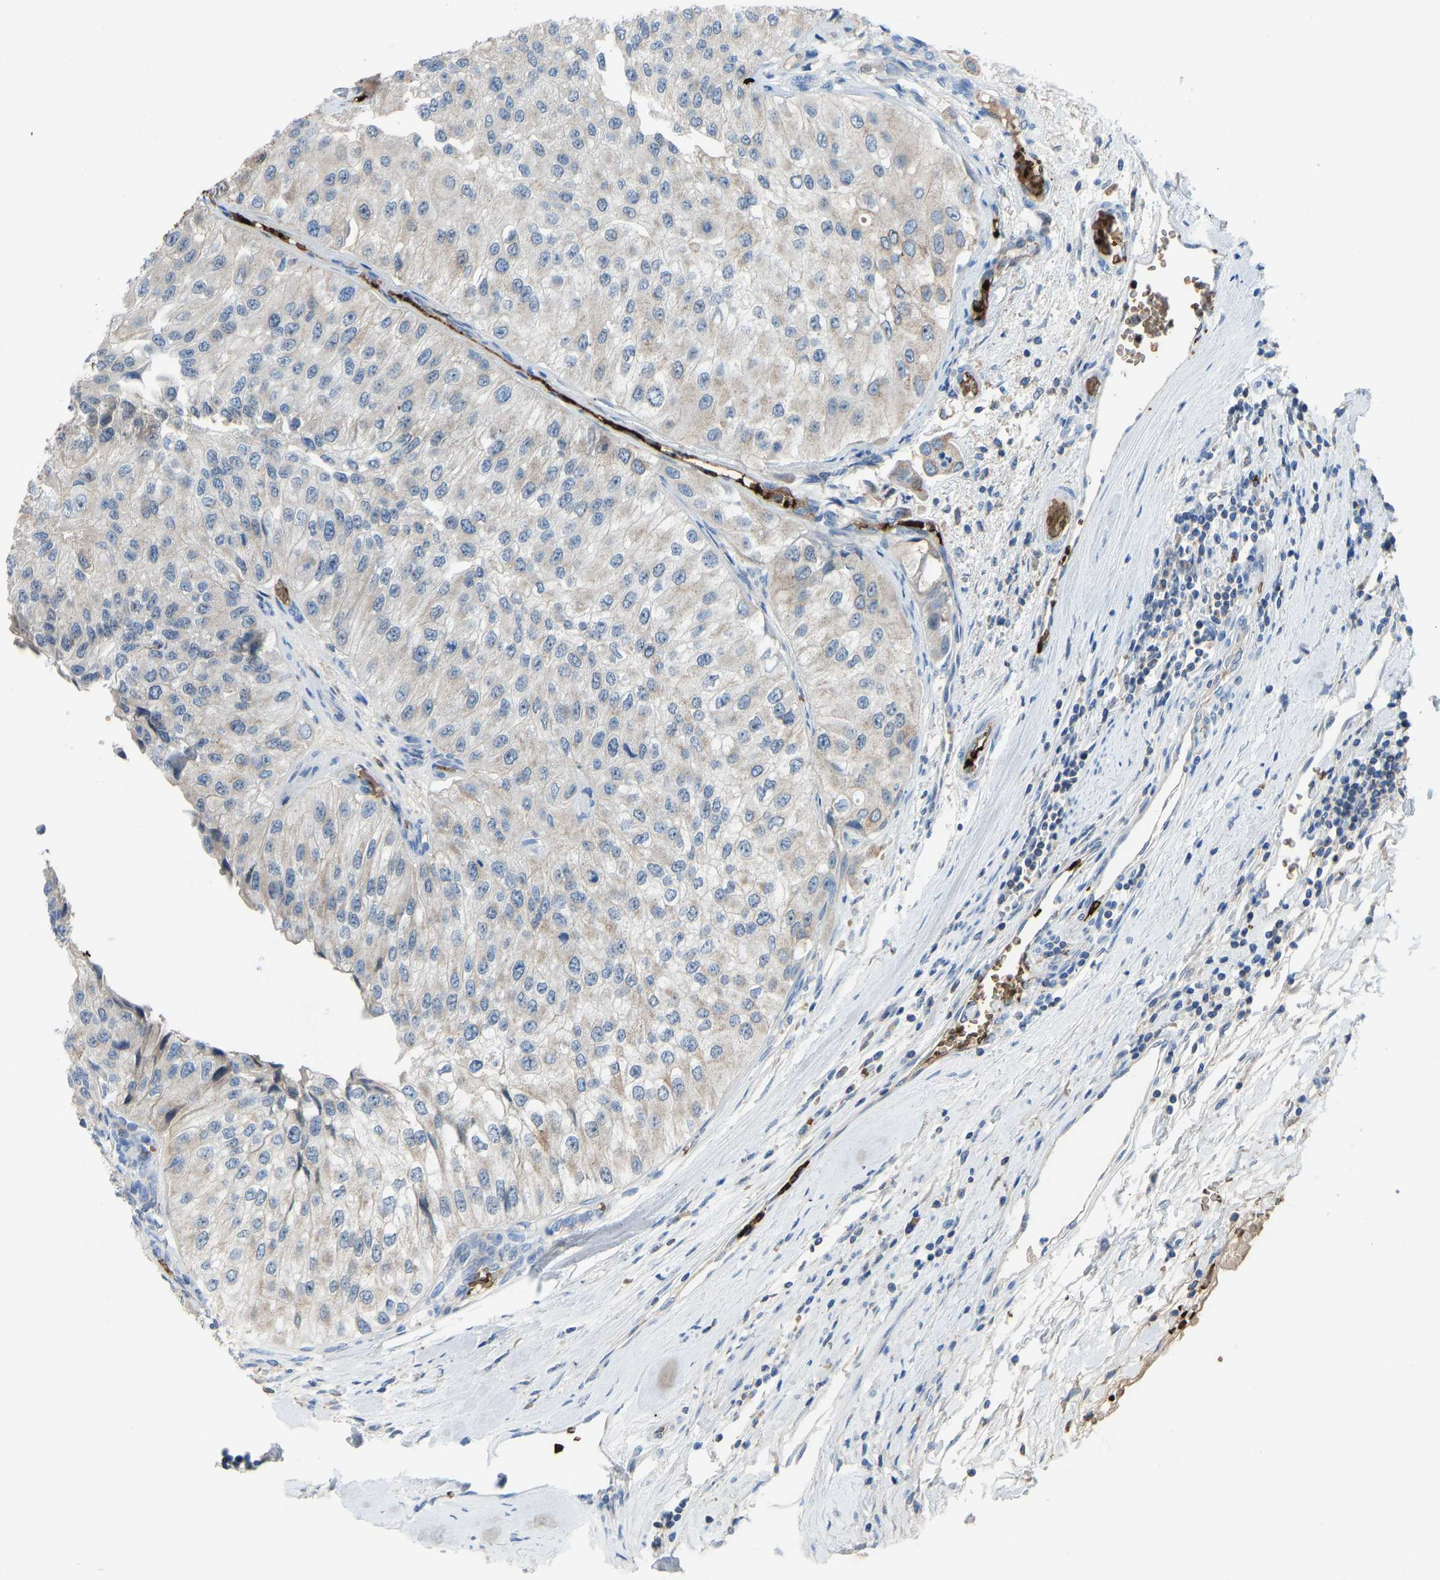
{"staining": {"intensity": "negative", "quantity": "none", "location": "none"}, "tissue": "urothelial cancer", "cell_type": "Tumor cells", "image_type": "cancer", "snomed": [{"axis": "morphology", "description": "Urothelial carcinoma, High grade"}, {"axis": "topography", "description": "Kidney"}, {"axis": "topography", "description": "Urinary bladder"}], "caption": "Urothelial cancer was stained to show a protein in brown. There is no significant expression in tumor cells.", "gene": "PIGS", "patient": {"sex": "male", "age": 77}}